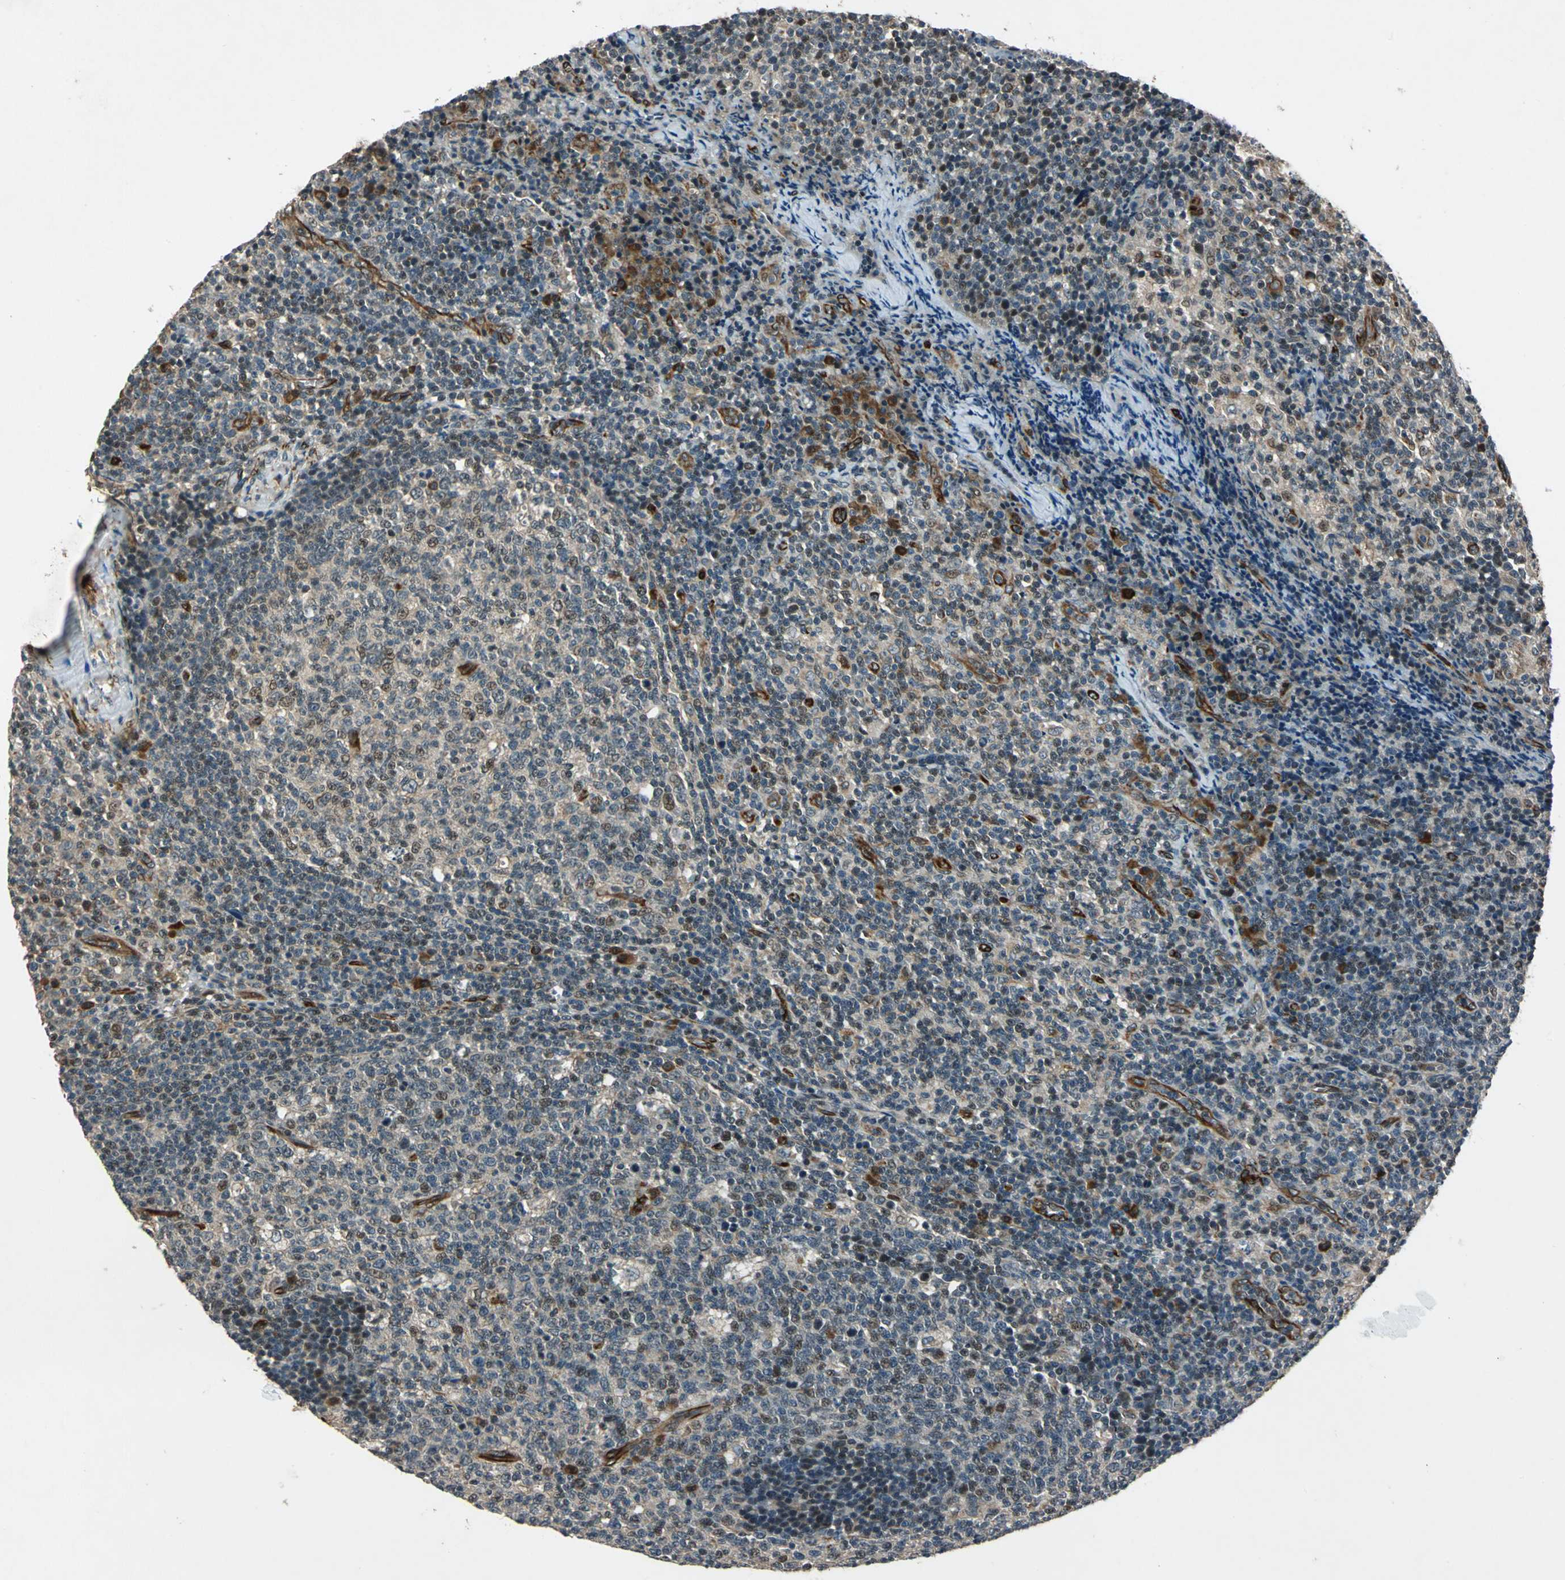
{"staining": {"intensity": "weak", "quantity": "<25%", "location": "cytoplasmic/membranous,nuclear"}, "tissue": "lymph node", "cell_type": "Germinal center cells", "image_type": "normal", "snomed": [{"axis": "morphology", "description": "Normal tissue, NOS"}, {"axis": "morphology", "description": "Inflammation, NOS"}, {"axis": "topography", "description": "Lymph node"}], "caption": "A high-resolution image shows immunohistochemistry (IHC) staining of unremarkable lymph node, which demonstrates no significant expression in germinal center cells. (Stains: DAB immunohistochemistry with hematoxylin counter stain, Microscopy: brightfield microscopy at high magnification).", "gene": "EXD2", "patient": {"sex": "male", "age": 55}}